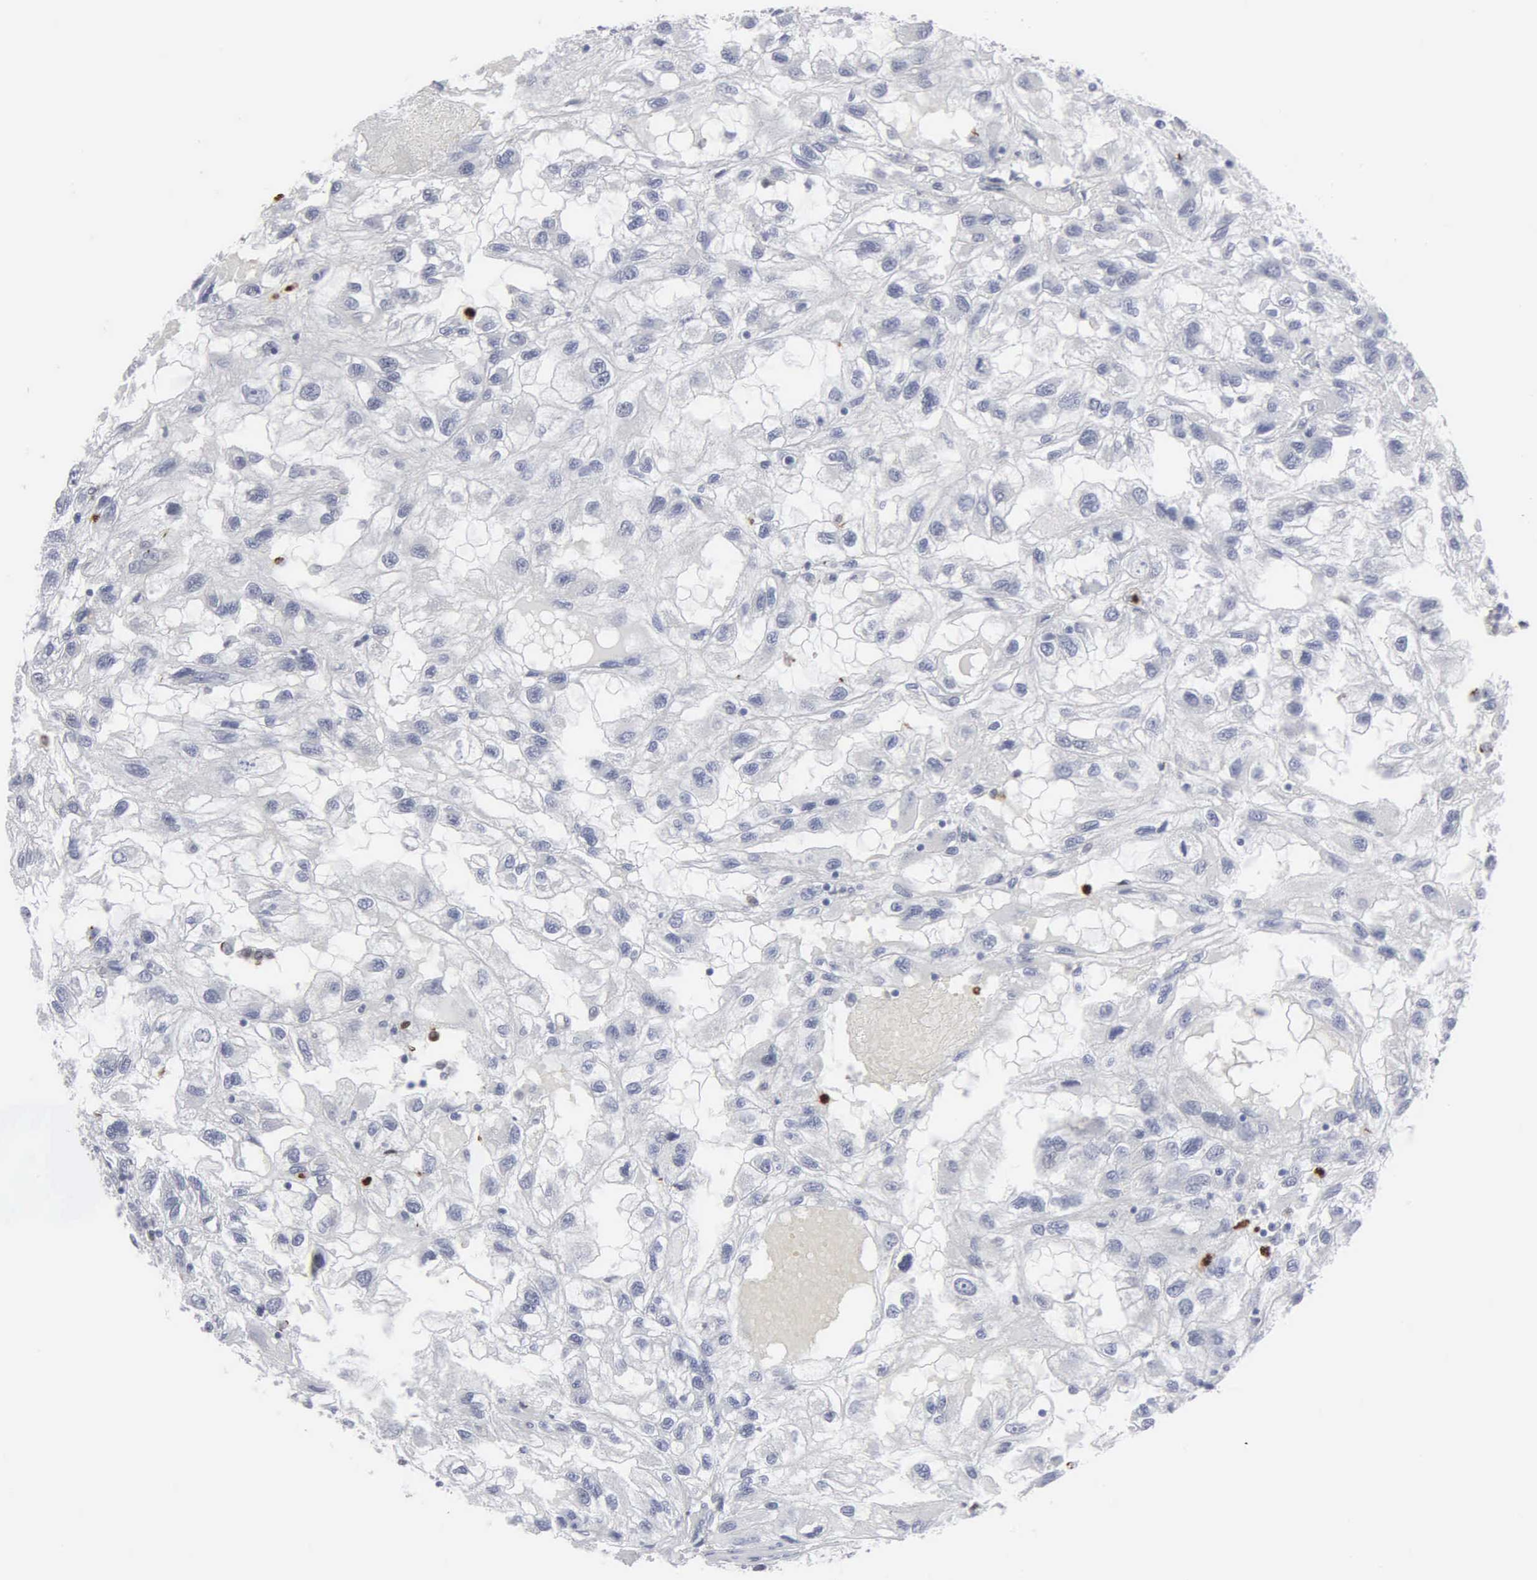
{"staining": {"intensity": "negative", "quantity": "none", "location": "none"}, "tissue": "renal cancer", "cell_type": "Tumor cells", "image_type": "cancer", "snomed": [{"axis": "morphology", "description": "Normal tissue, NOS"}, {"axis": "morphology", "description": "Adenocarcinoma, NOS"}, {"axis": "topography", "description": "Kidney"}], "caption": "IHC of renal cancer demonstrates no positivity in tumor cells.", "gene": "SPIN3", "patient": {"sex": "male", "age": 71}}